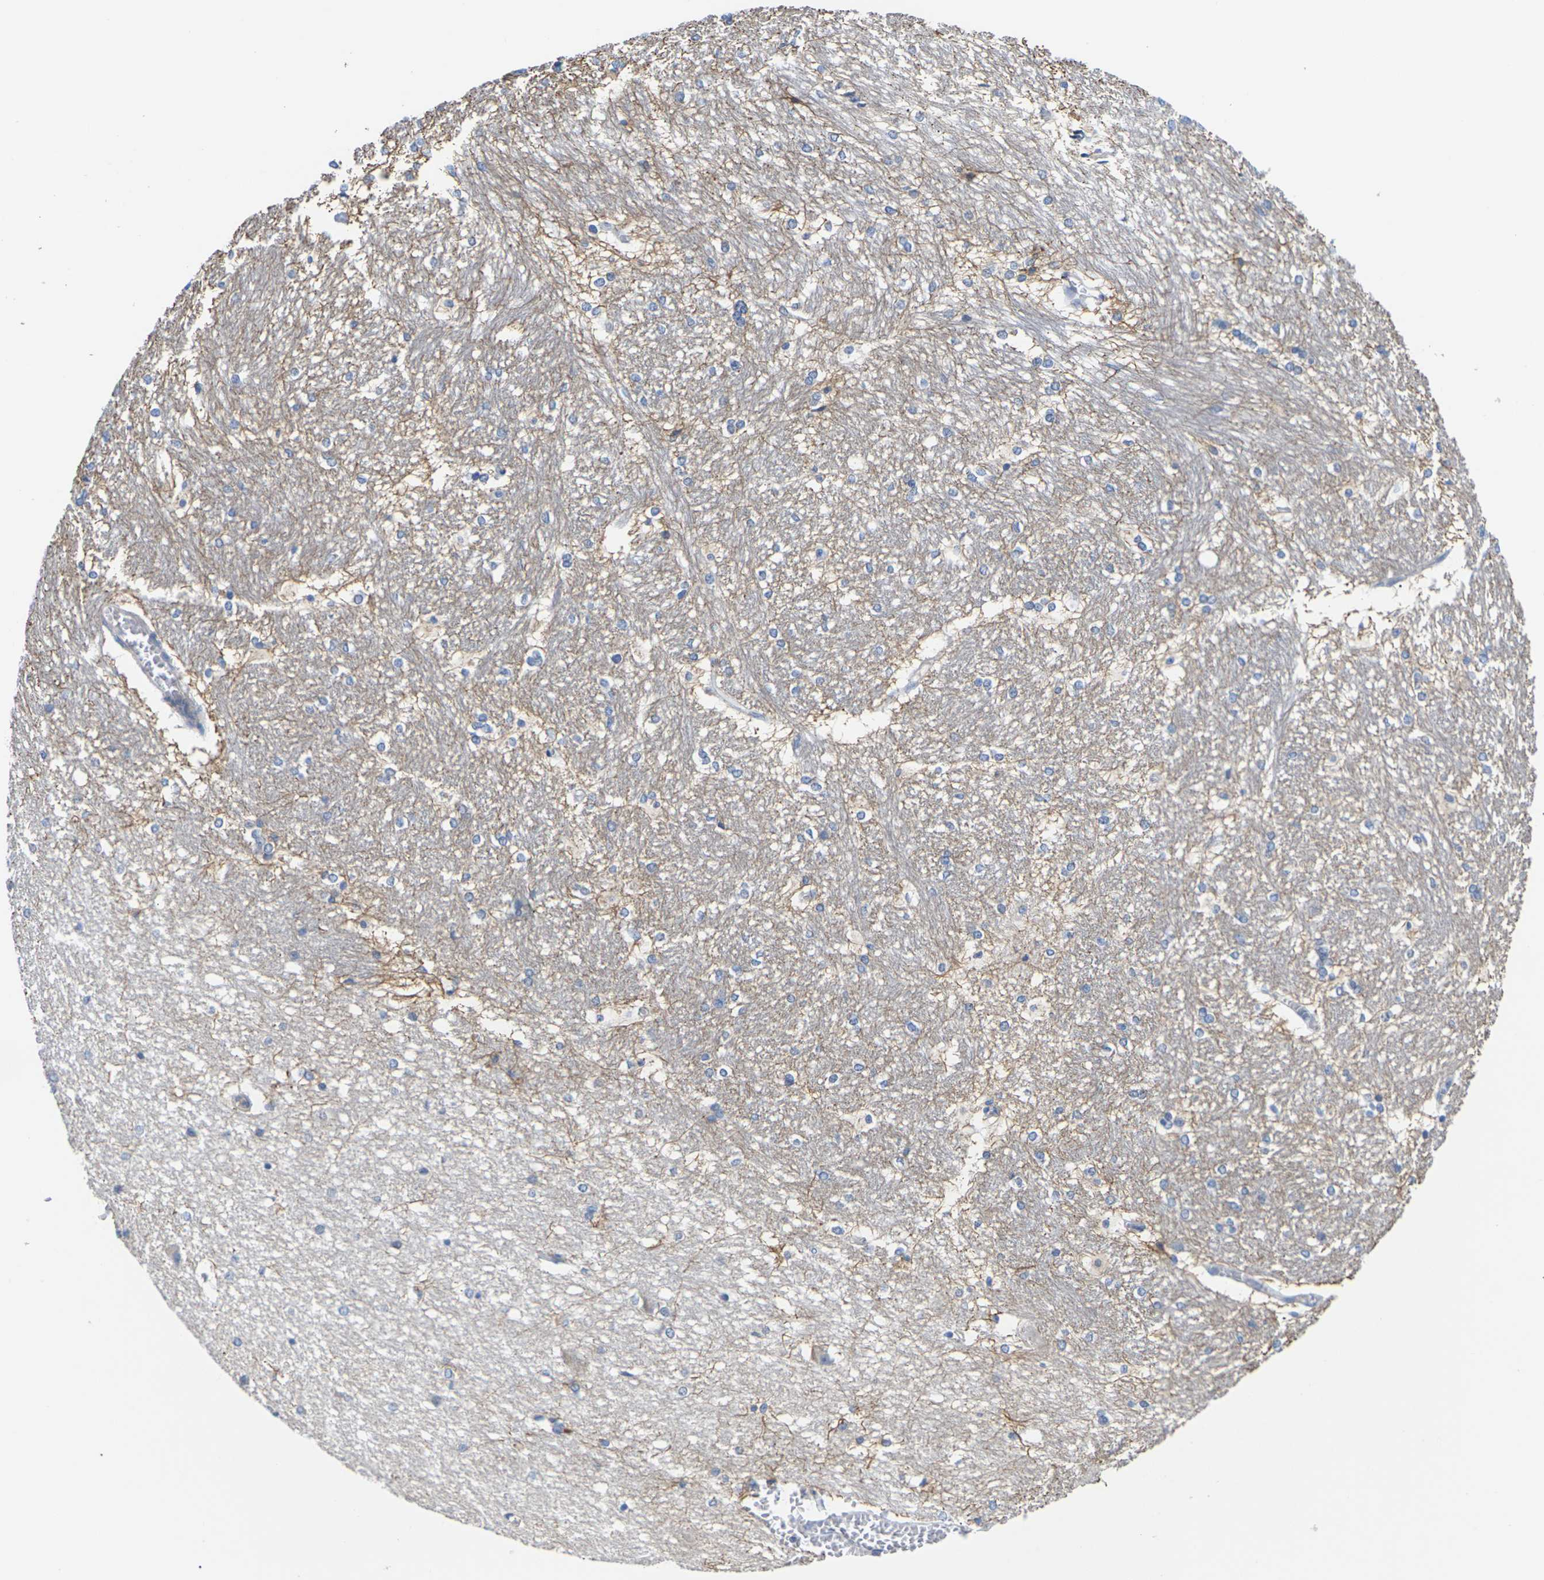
{"staining": {"intensity": "negative", "quantity": "none", "location": "none"}, "tissue": "hippocampus", "cell_type": "Glial cells", "image_type": "normal", "snomed": [{"axis": "morphology", "description": "Normal tissue, NOS"}, {"axis": "topography", "description": "Hippocampus"}], "caption": "The immunohistochemistry photomicrograph has no significant positivity in glial cells of hippocampus.", "gene": "TMCO4", "patient": {"sex": "female", "age": 19}}